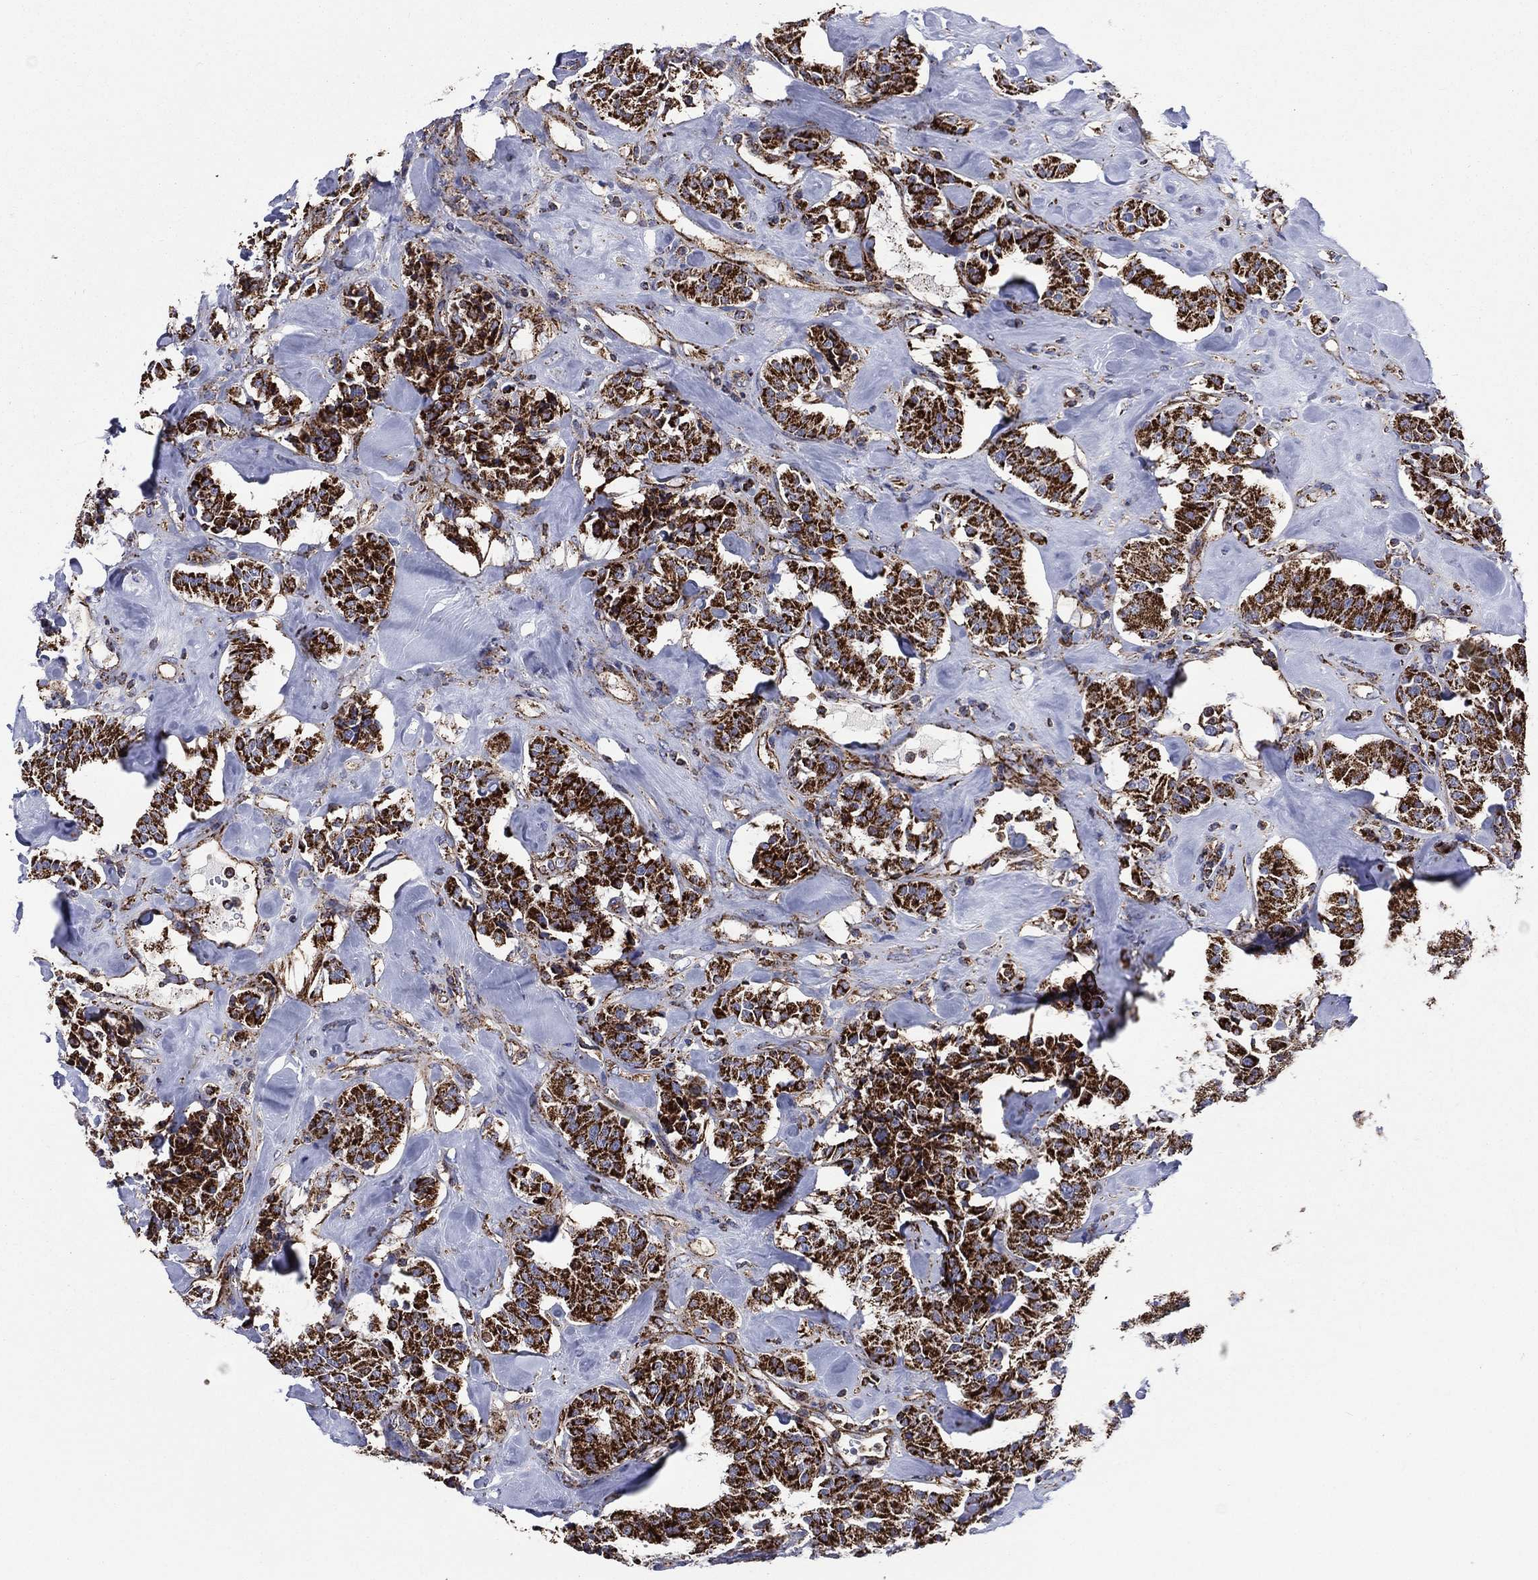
{"staining": {"intensity": "strong", "quantity": ">75%", "location": "cytoplasmic/membranous"}, "tissue": "carcinoid", "cell_type": "Tumor cells", "image_type": "cancer", "snomed": [{"axis": "morphology", "description": "Carcinoid, malignant, NOS"}, {"axis": "topography", "description": "Pancreas"}], "caption": "Protein expression analysis of carcinoid shows strong cytoplasmic/membranous staining in approximately >75% of tumor cells. The staining was performed using DAB (3,3'-diaminobenzidine) to visualize the protein expression in brown, while the nuclei were stained in blue with hematoxylin (Magnification: 20x).", "gene": "ANKRD37", "patient": {"sex": "male", "age": 41}}